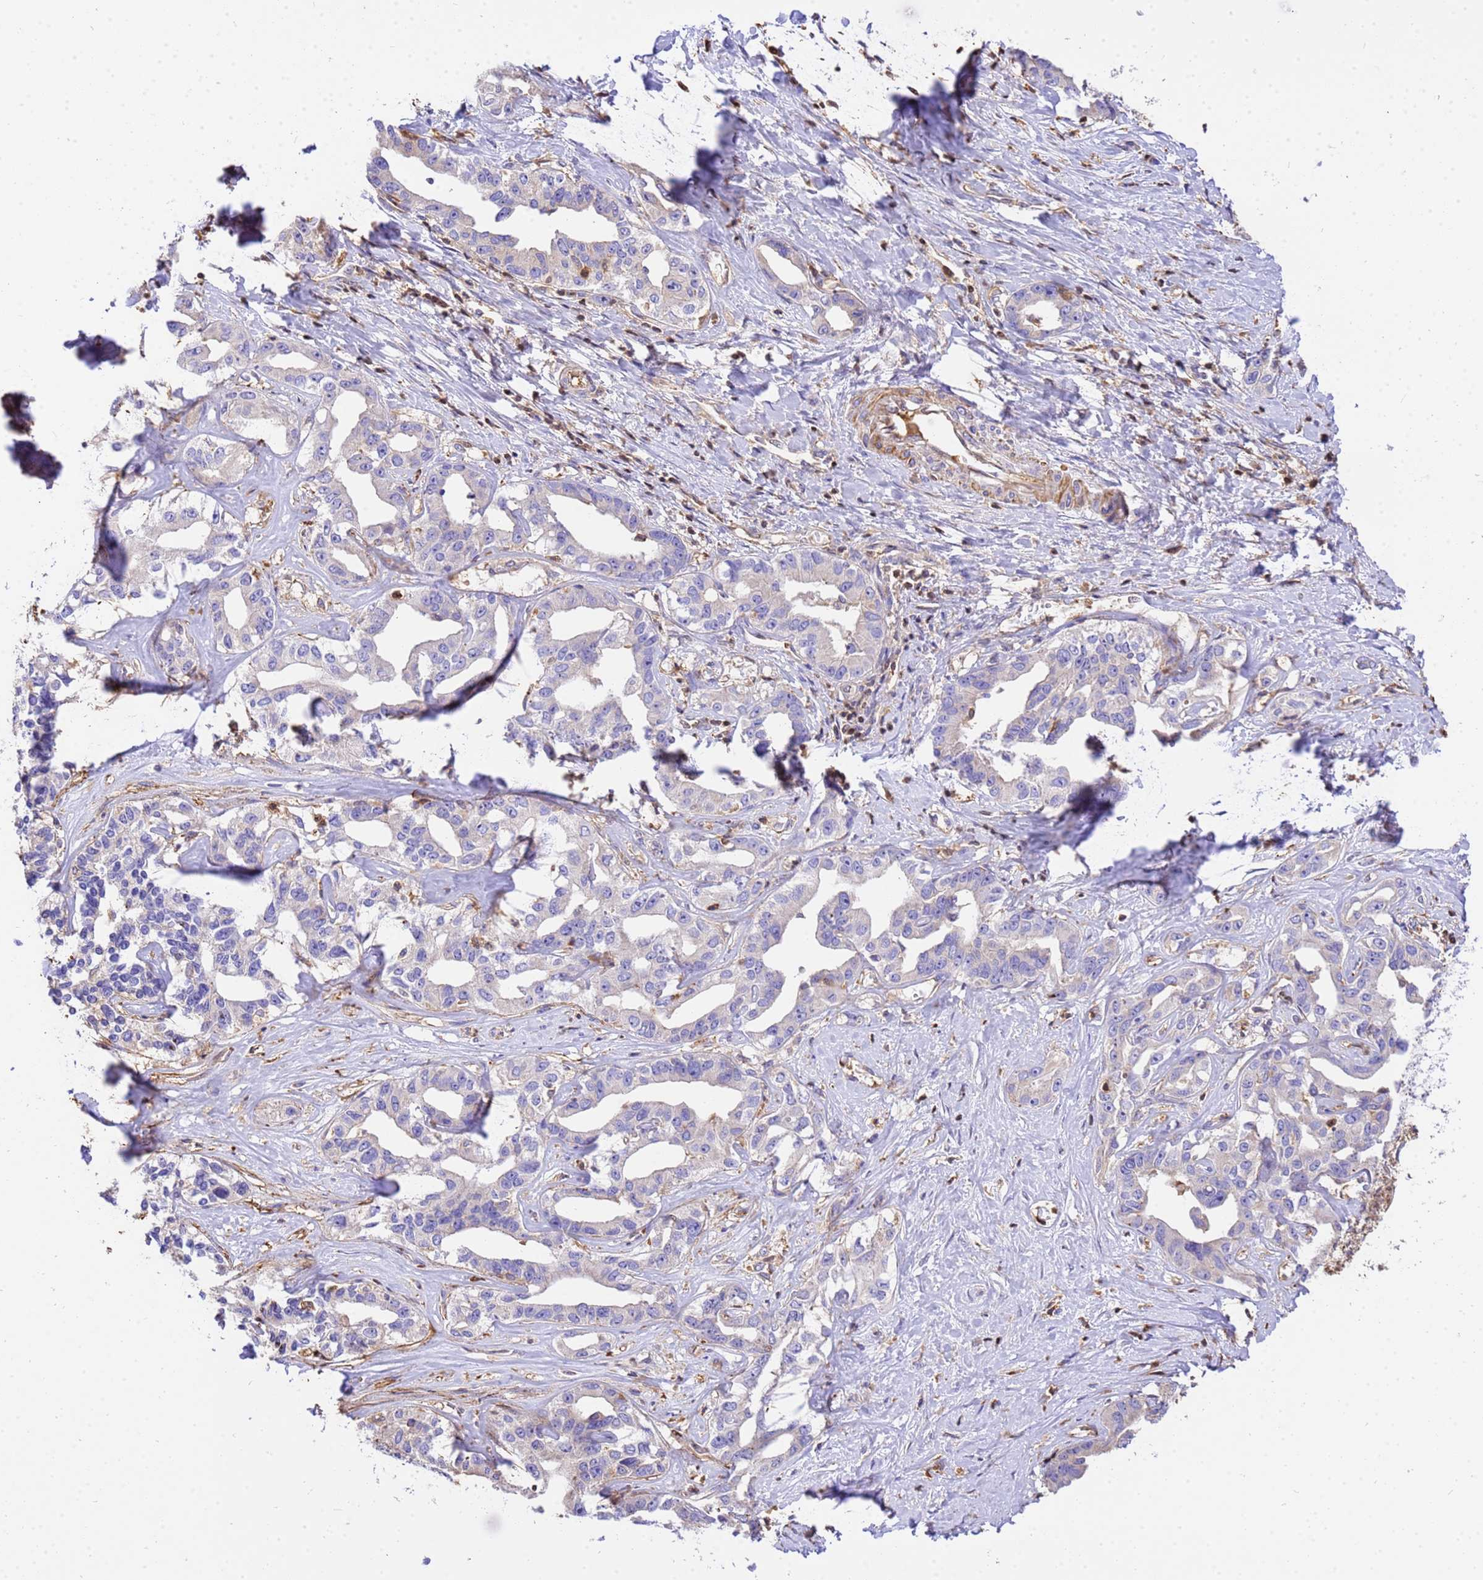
{"staining": {"intensity": "negative", "quantity": "none", "location": "none"}, "tissue": "liver cancer", "cell_type": "Tumor cells", "image_type": "cancer", "snomed": [{"axis": "morphology", "description": "Cholangiocarcinoma"}, {"axis": "topography", "description": "Liver"}], "caption": "Immunohistochemistry photomicrograph of liver cancer stained for a protein (brown), which exhibits no positivity in tumor cells.", "gene": "WDR64", "patient": {"sex": "male", "age": 59}}